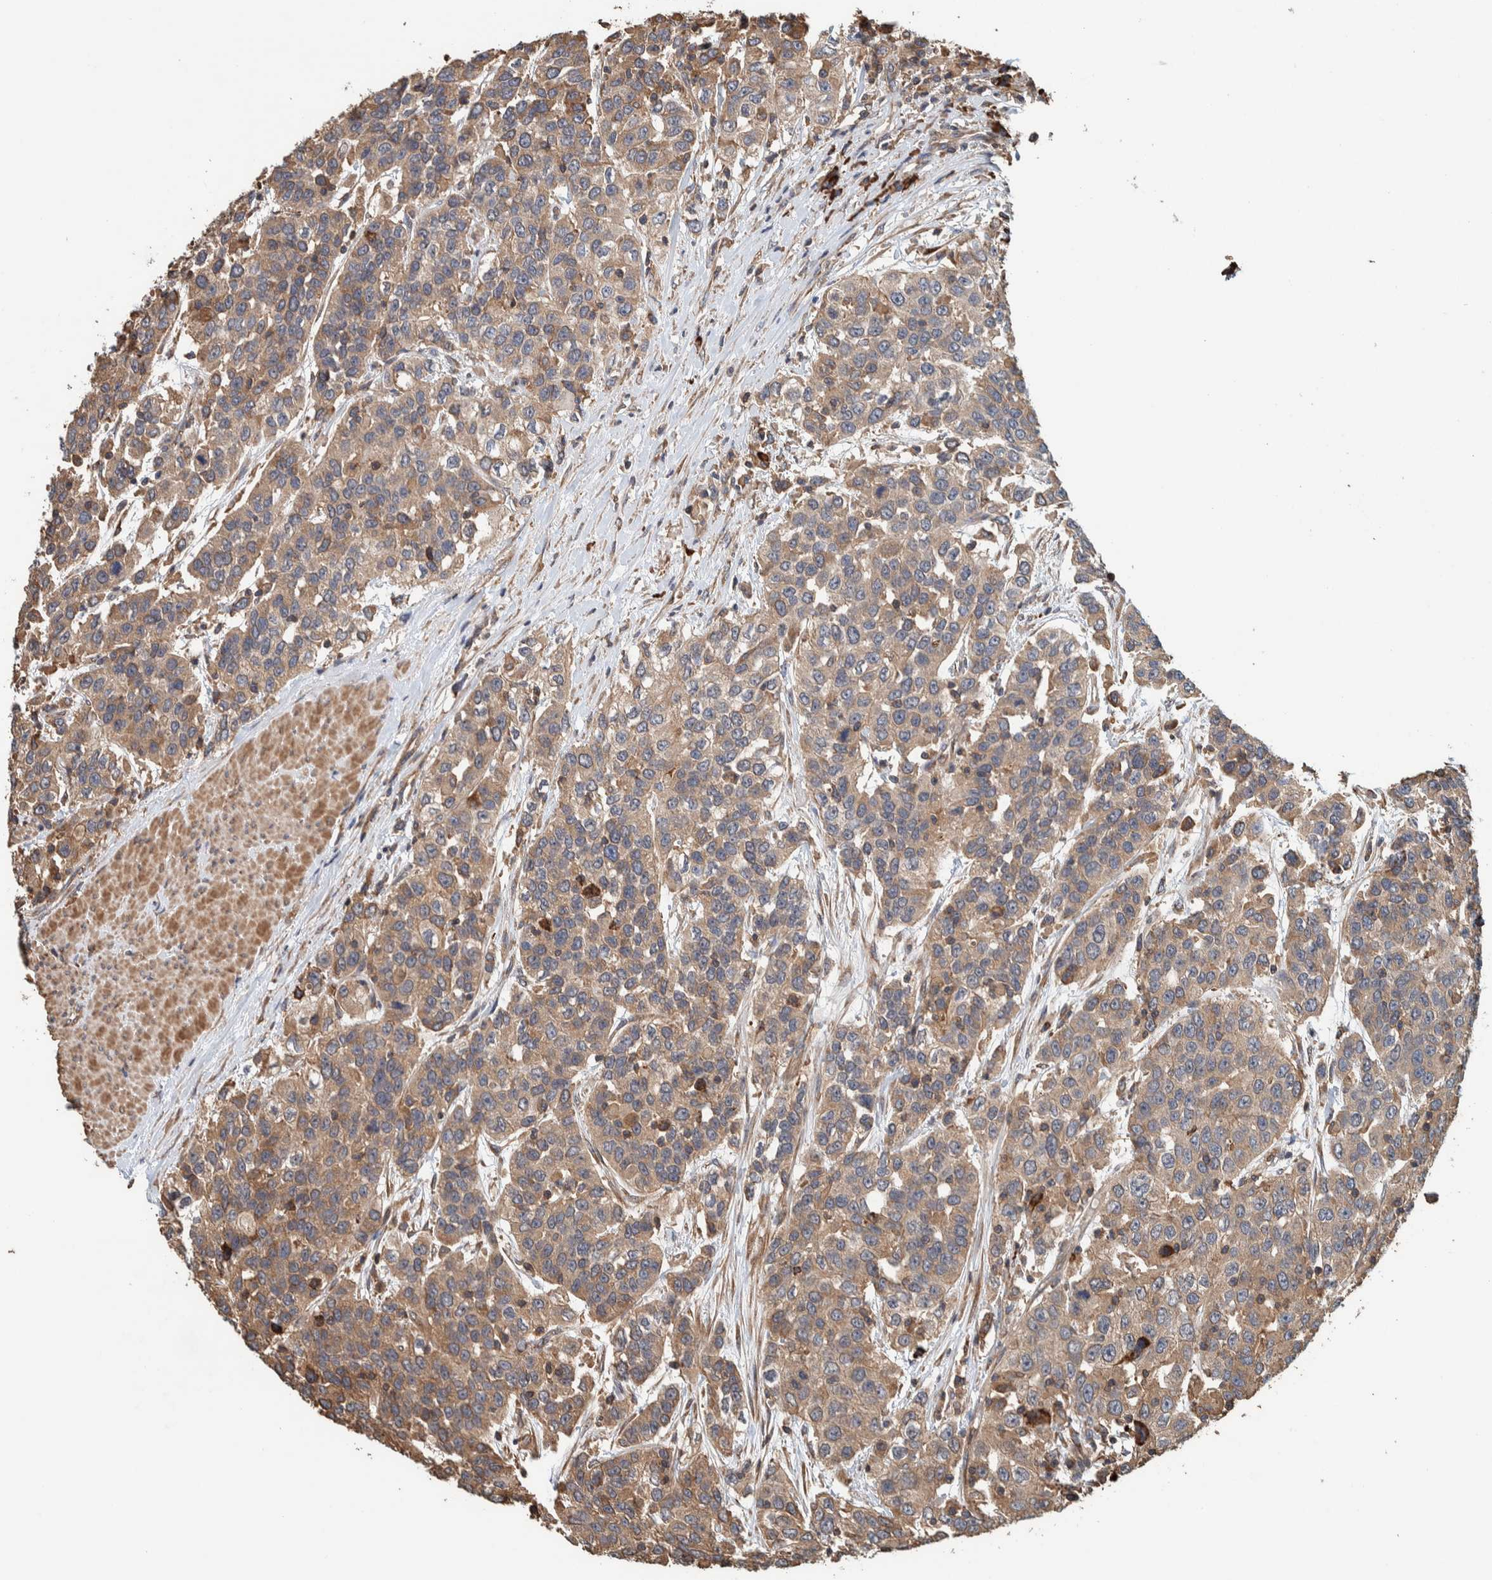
{"staining": {"intensity": "weak", "quantity": ">75%", "location": "cytoplasmic/membranous"}, "tissue": "urothelial cancer", "cell_type": "Tumor cells", "image_type": "cancer", "snomed": [{"axis": "morphology", "description": "Urothelial carcinoma, High grade"}, {"axis": "topography", "description": "Urinary bladder"}], "caption": "Weak cytoplasmic/membranous expression for a protein is appreciated in about >75% of tumor cells of urothelial cancer using IHC.", "gene": "PLA2G3", "patient": {"sex": "female", "age": 80}}